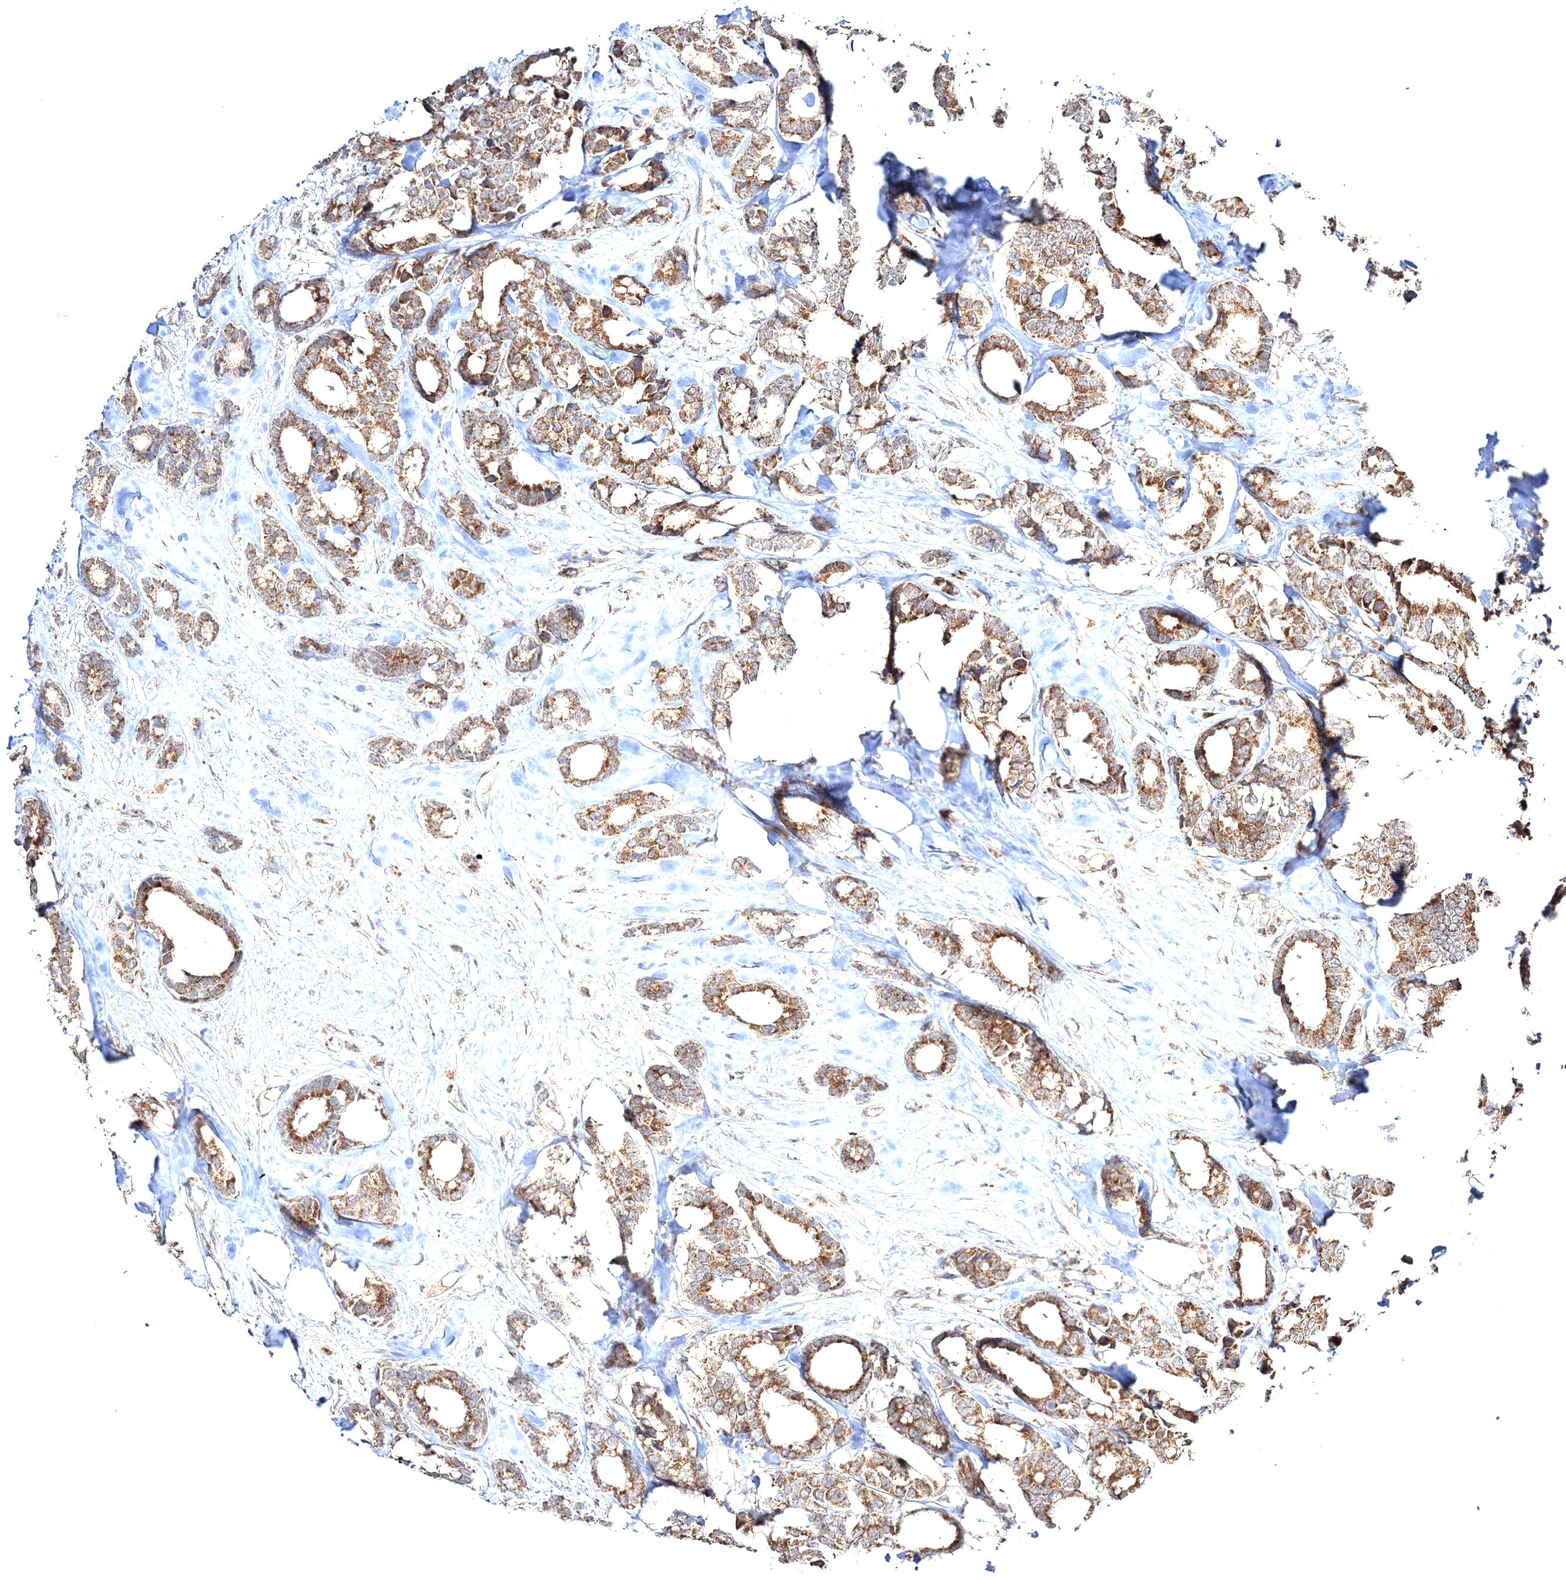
{"staining": {"intensity": "moderate", "quantity": ">75%", "location": "cytoplasmic/membranous"}, "tissue": "breast cancer", "cell_type": "Tumor cells", "image_type": "cancer", "snomed": [{"axis": "morphology", "description": "Duct carcinoma"}, {"axis": "topography", "description": "Breast"}], "caption": "Tumor cells reveal moderate cytoplasmic/membranous expression in about >75% of cells in breast invasive ductal carcinoma.", "gene": "PEX13", "patient": {"sex": "female", "age": 87}}